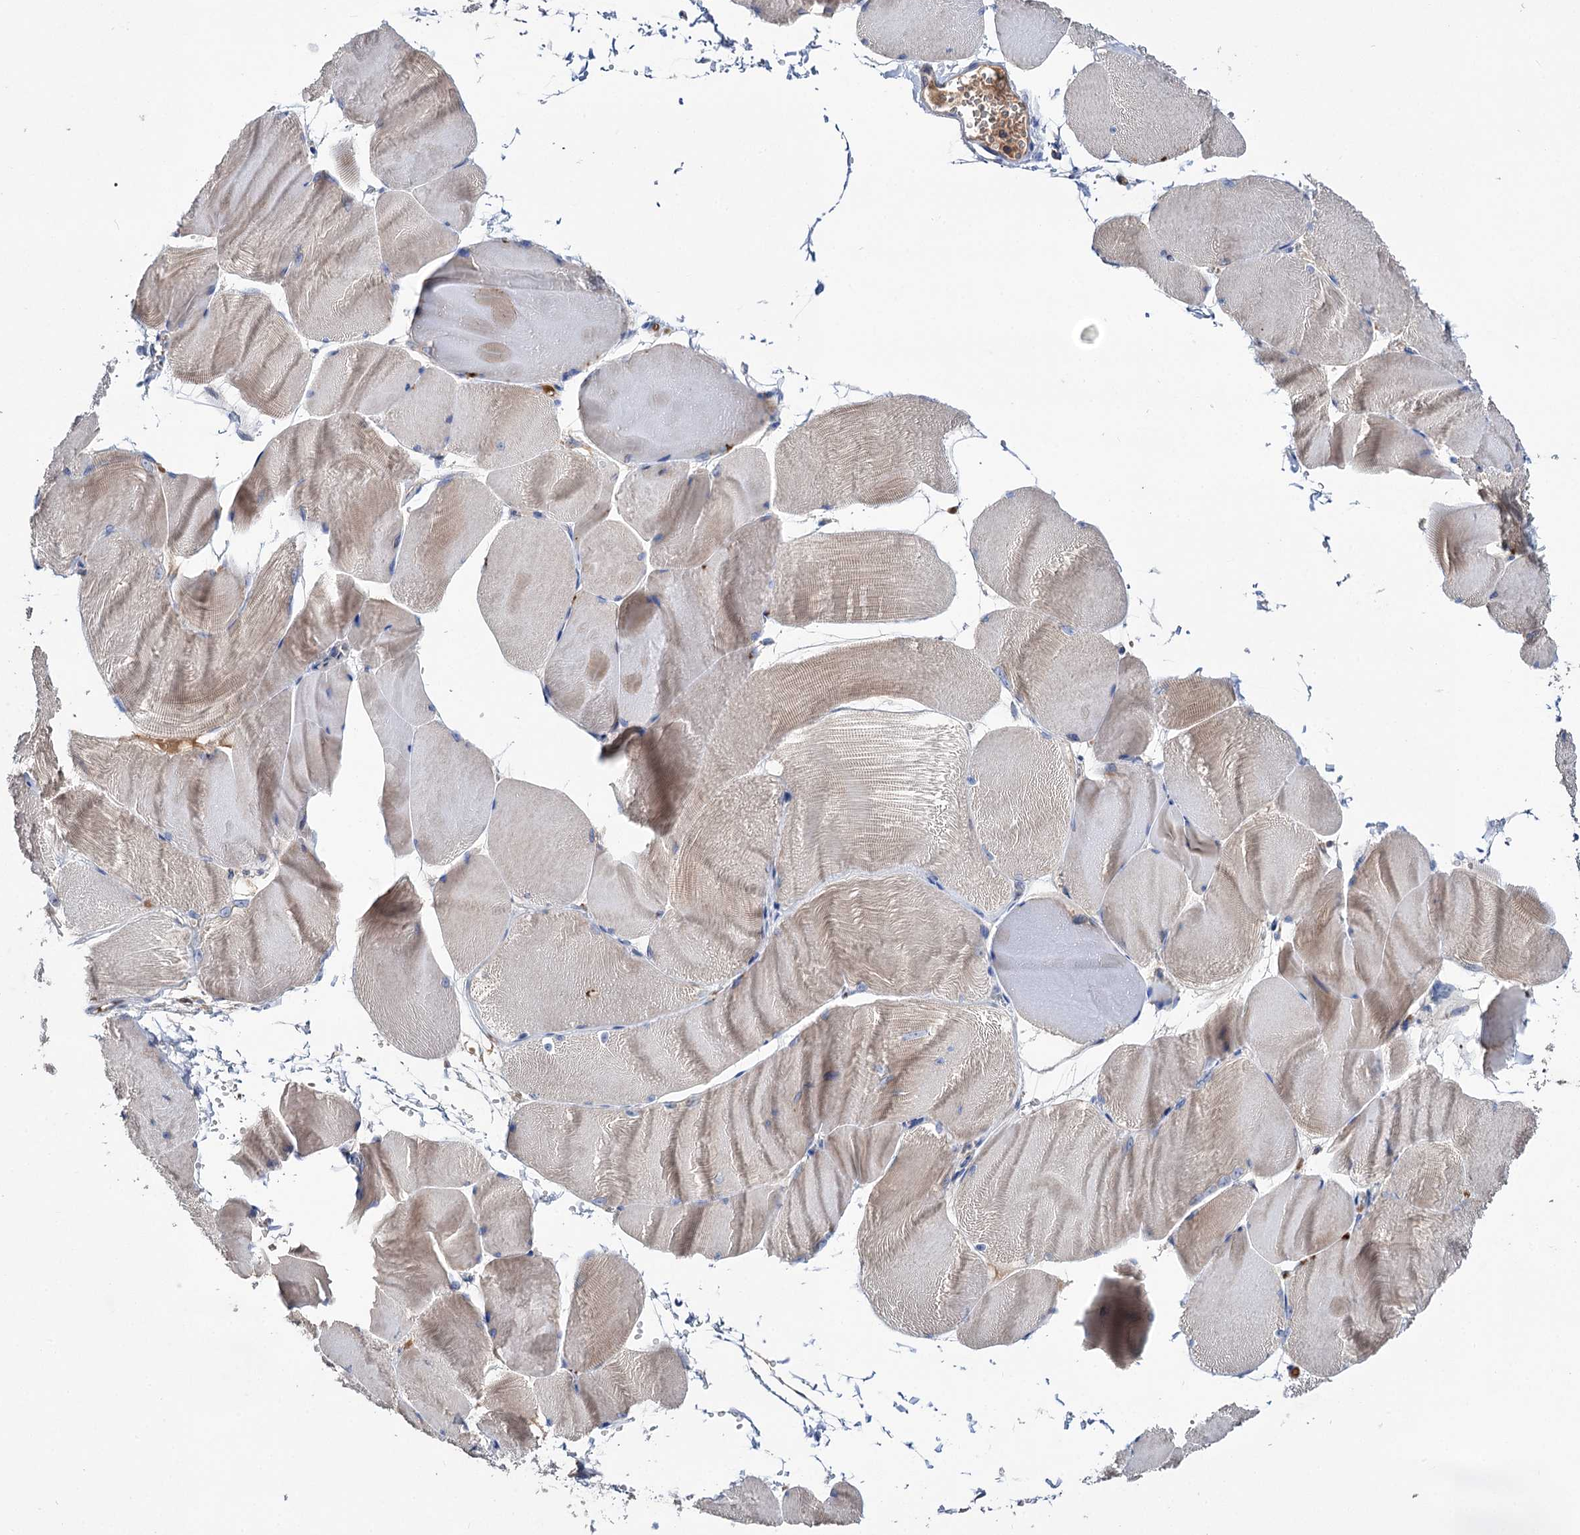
{"staining": {"intensity": "weak", "quantity": "<25%", "location": "cytoplasmic/membranous"}, "tissue": "skeletal muscle", "cell_type": "Myocytes", "image_type": "normal", "snomed": [{"axis": "morphology", "description": "Normal tissue, NOS"}, {"axis": "morphology", "description": "Basal cell carcinoma"}, {"axis": "topography", "description": "Skeletal muscle"}], "caption": "This is an immunohistochemistry histopathology image of benign human skeletal muscle. There is no staining in myocytes.", "gene": "CLPB", "patient": {"sex": "female", "age": 64}}